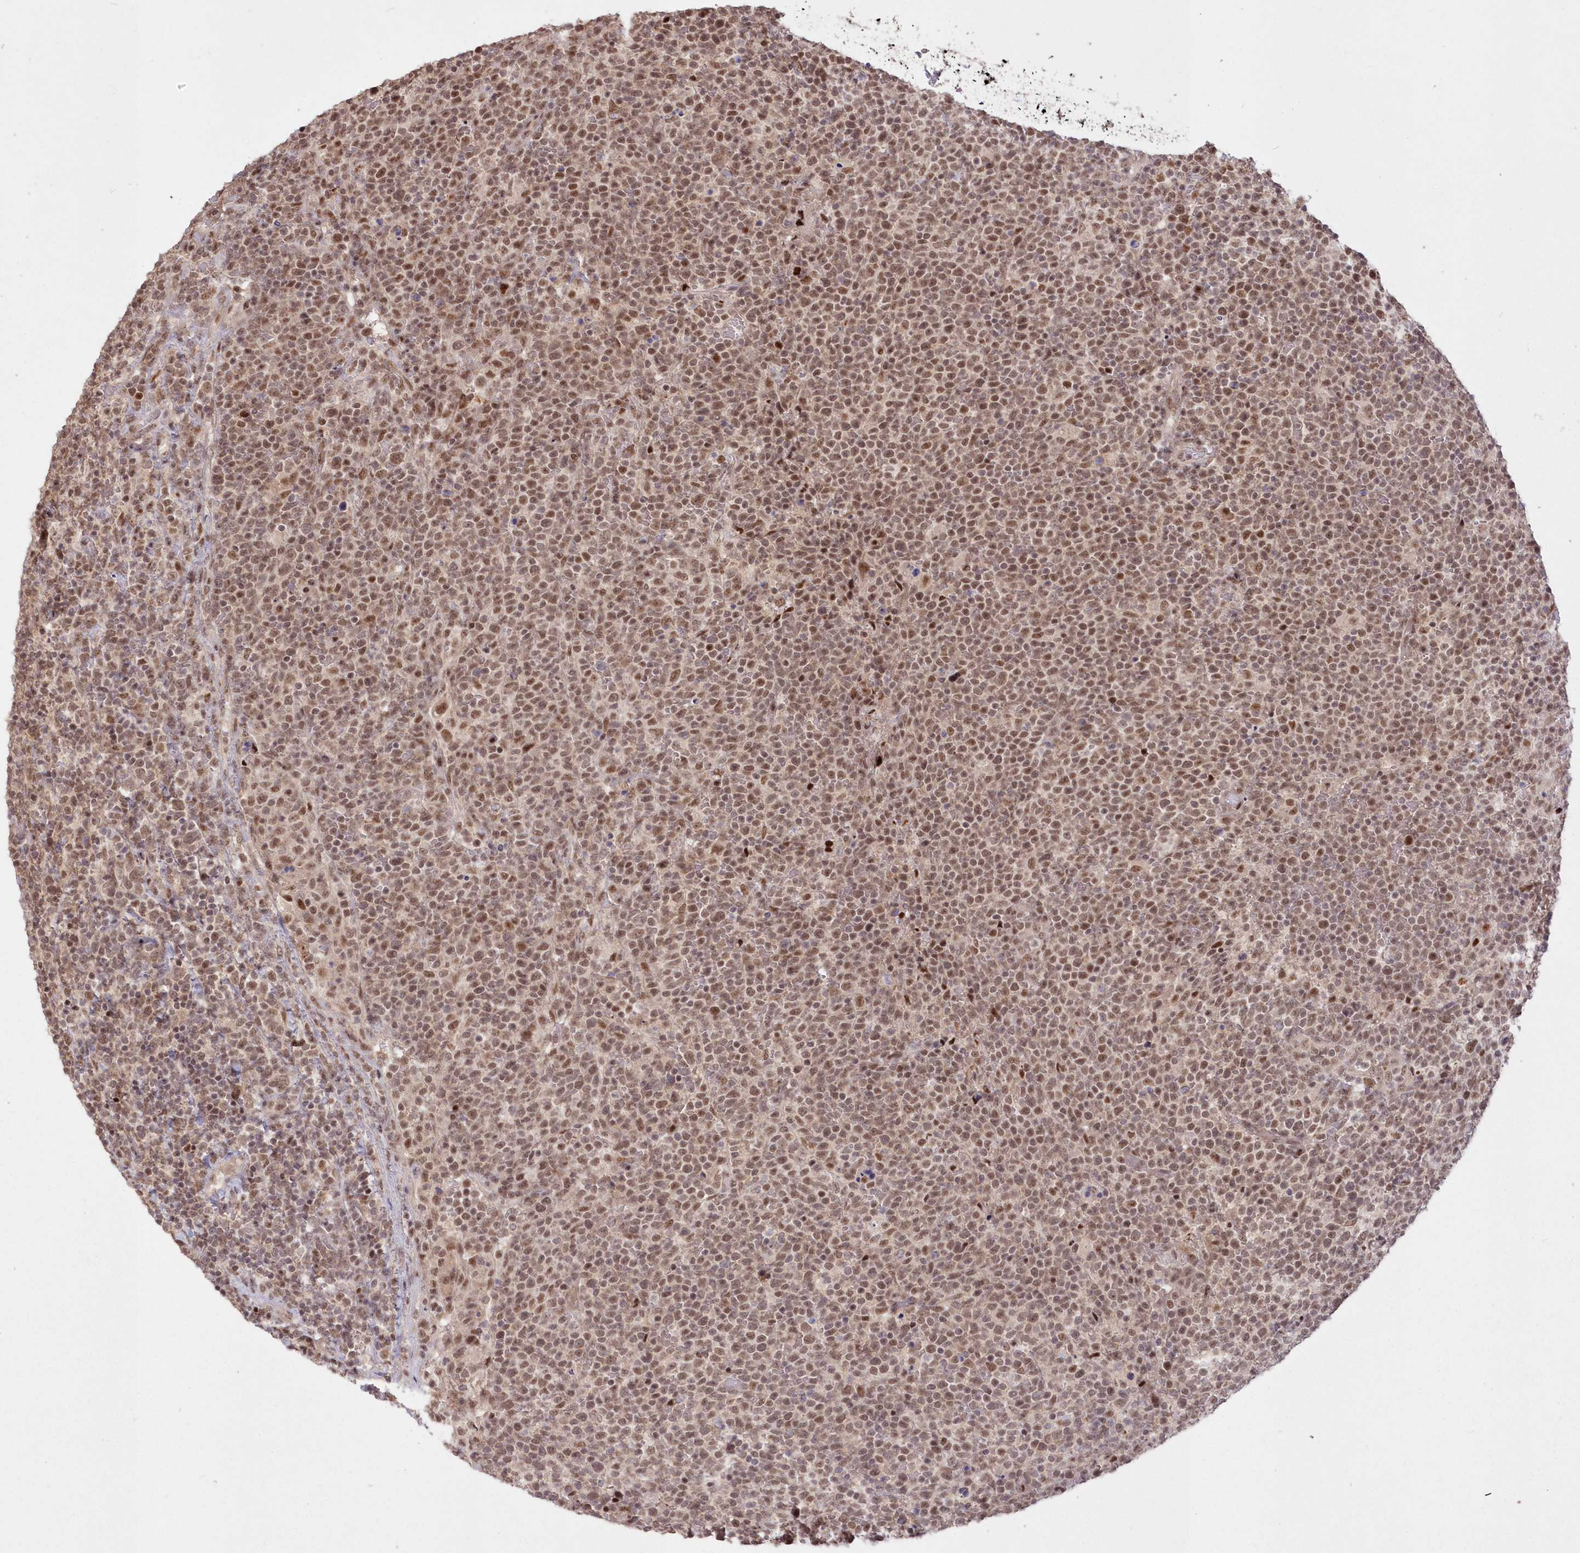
{"staining": {"intensity": "moderate", "quantity": ">75%", "location": "nuclear"}, "tissue": "lymphoma", "cell_type": "Tumor cells", "image_type": "cancer", "snomed": [{"axis": "morphology", "description": "Malignant lymphoma, non-Hodgkin's type, High grade"}, {"axis": "topography", "description": "Lymph node"}], "caption": "Approximately >75% of tumor cells in human high-grade malignant lymphoma, non-Hodgkin's type exhibit moderate nuclear protein expression as visualized by brown immunohistochemical staining.", "gene": "WBP1L", "patient": {"sex": "male", "age": 61}}